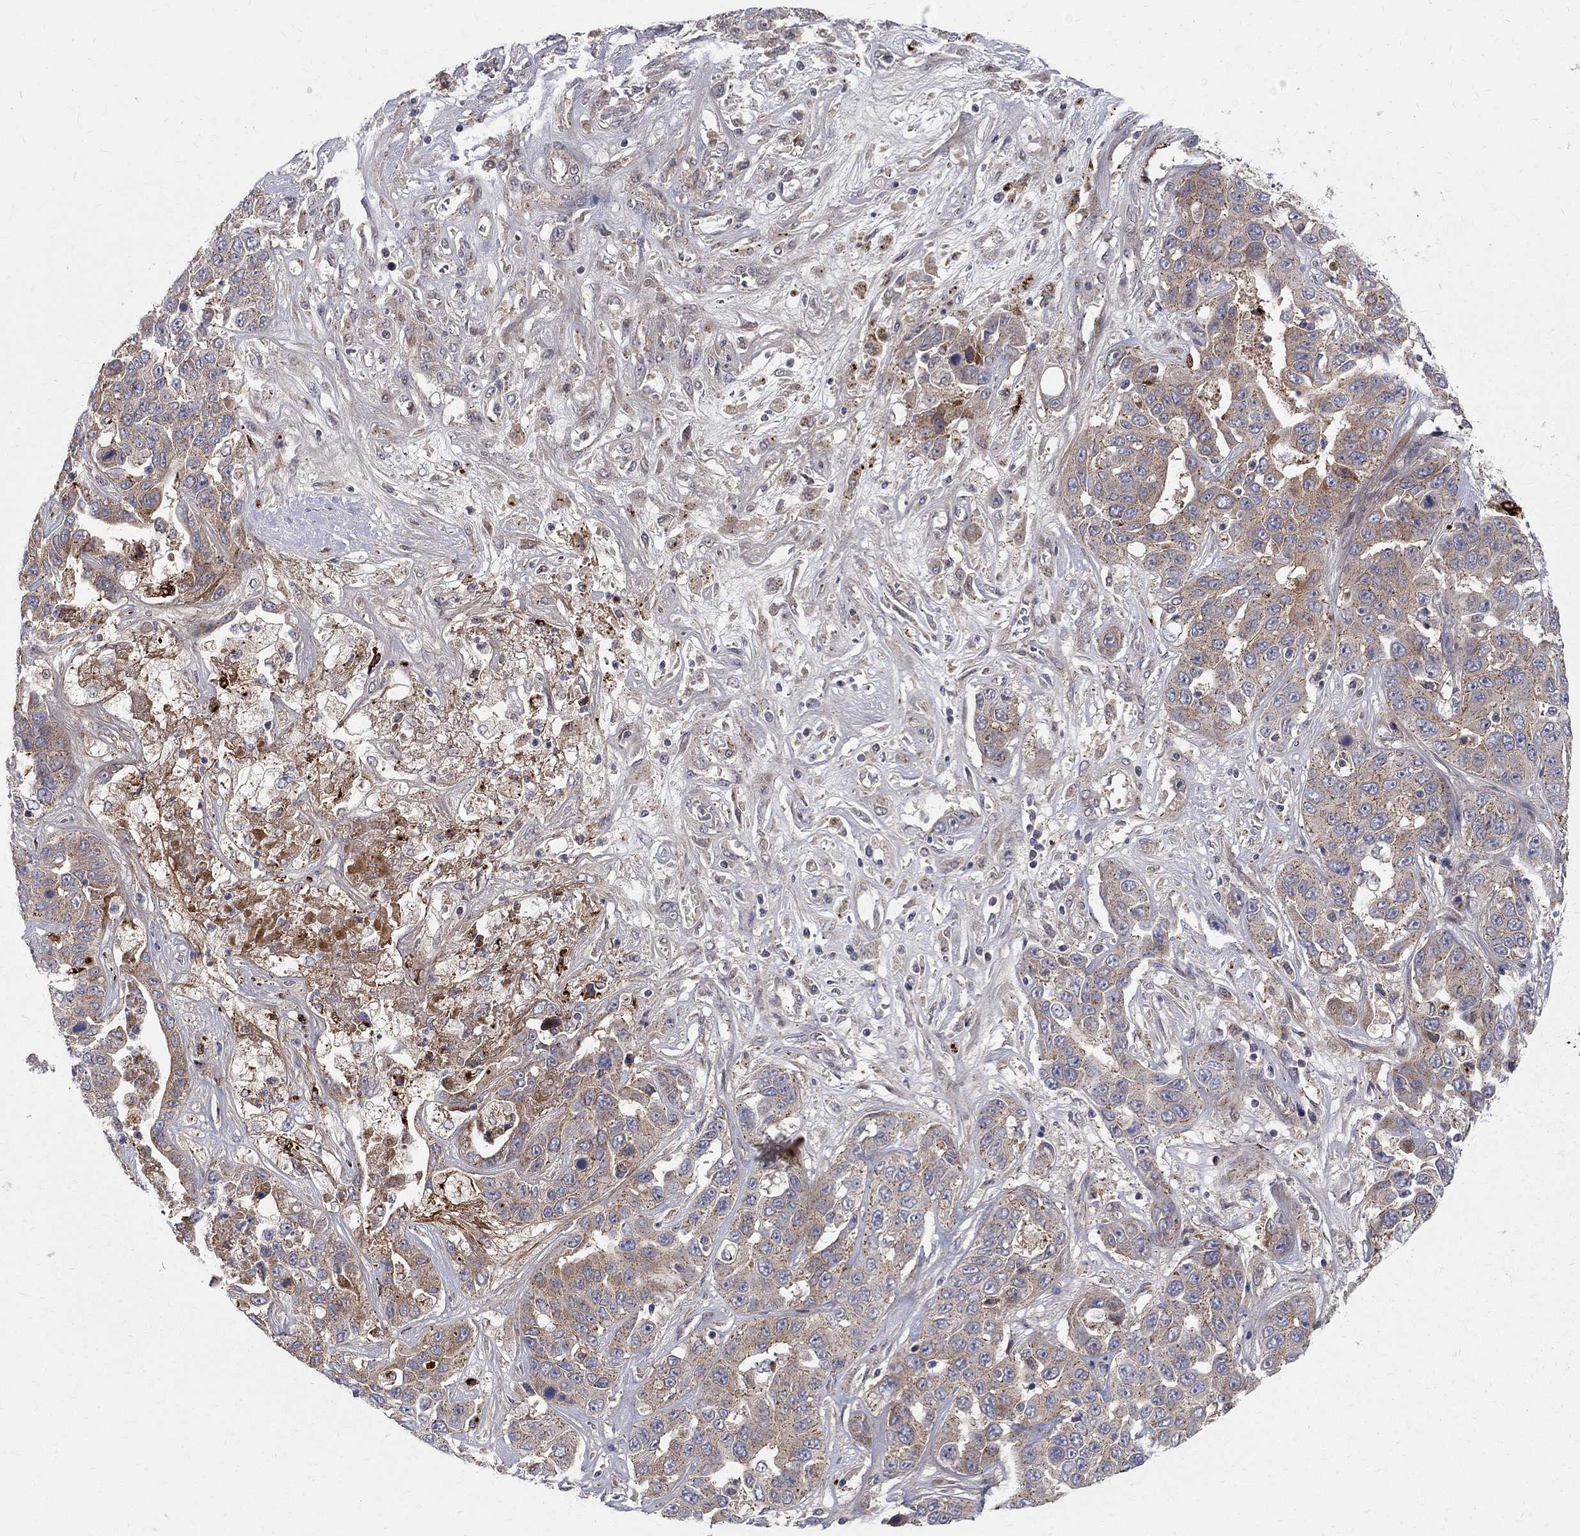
{"staining": {"intensity": "weak", "quantity": ">75%", "location": "cytoplasmic/membranous"}, "tissue": "liver cancer", "cell_type": "Tumor cells", "image_type": "cancer", "snomed": [{"axis": "morphology", "description": "Cholangiocarcinoma"}, {"axis": "topography", "description": "Liver"}], "caption": "Liver cholangiocarcinoma stained with a brown dye displays weak cytoplasmic/membranous positive expression in approximately >75% of tumor cells.", "gene": "WDR19", "patient": {"sex": "female", "age": 52}}